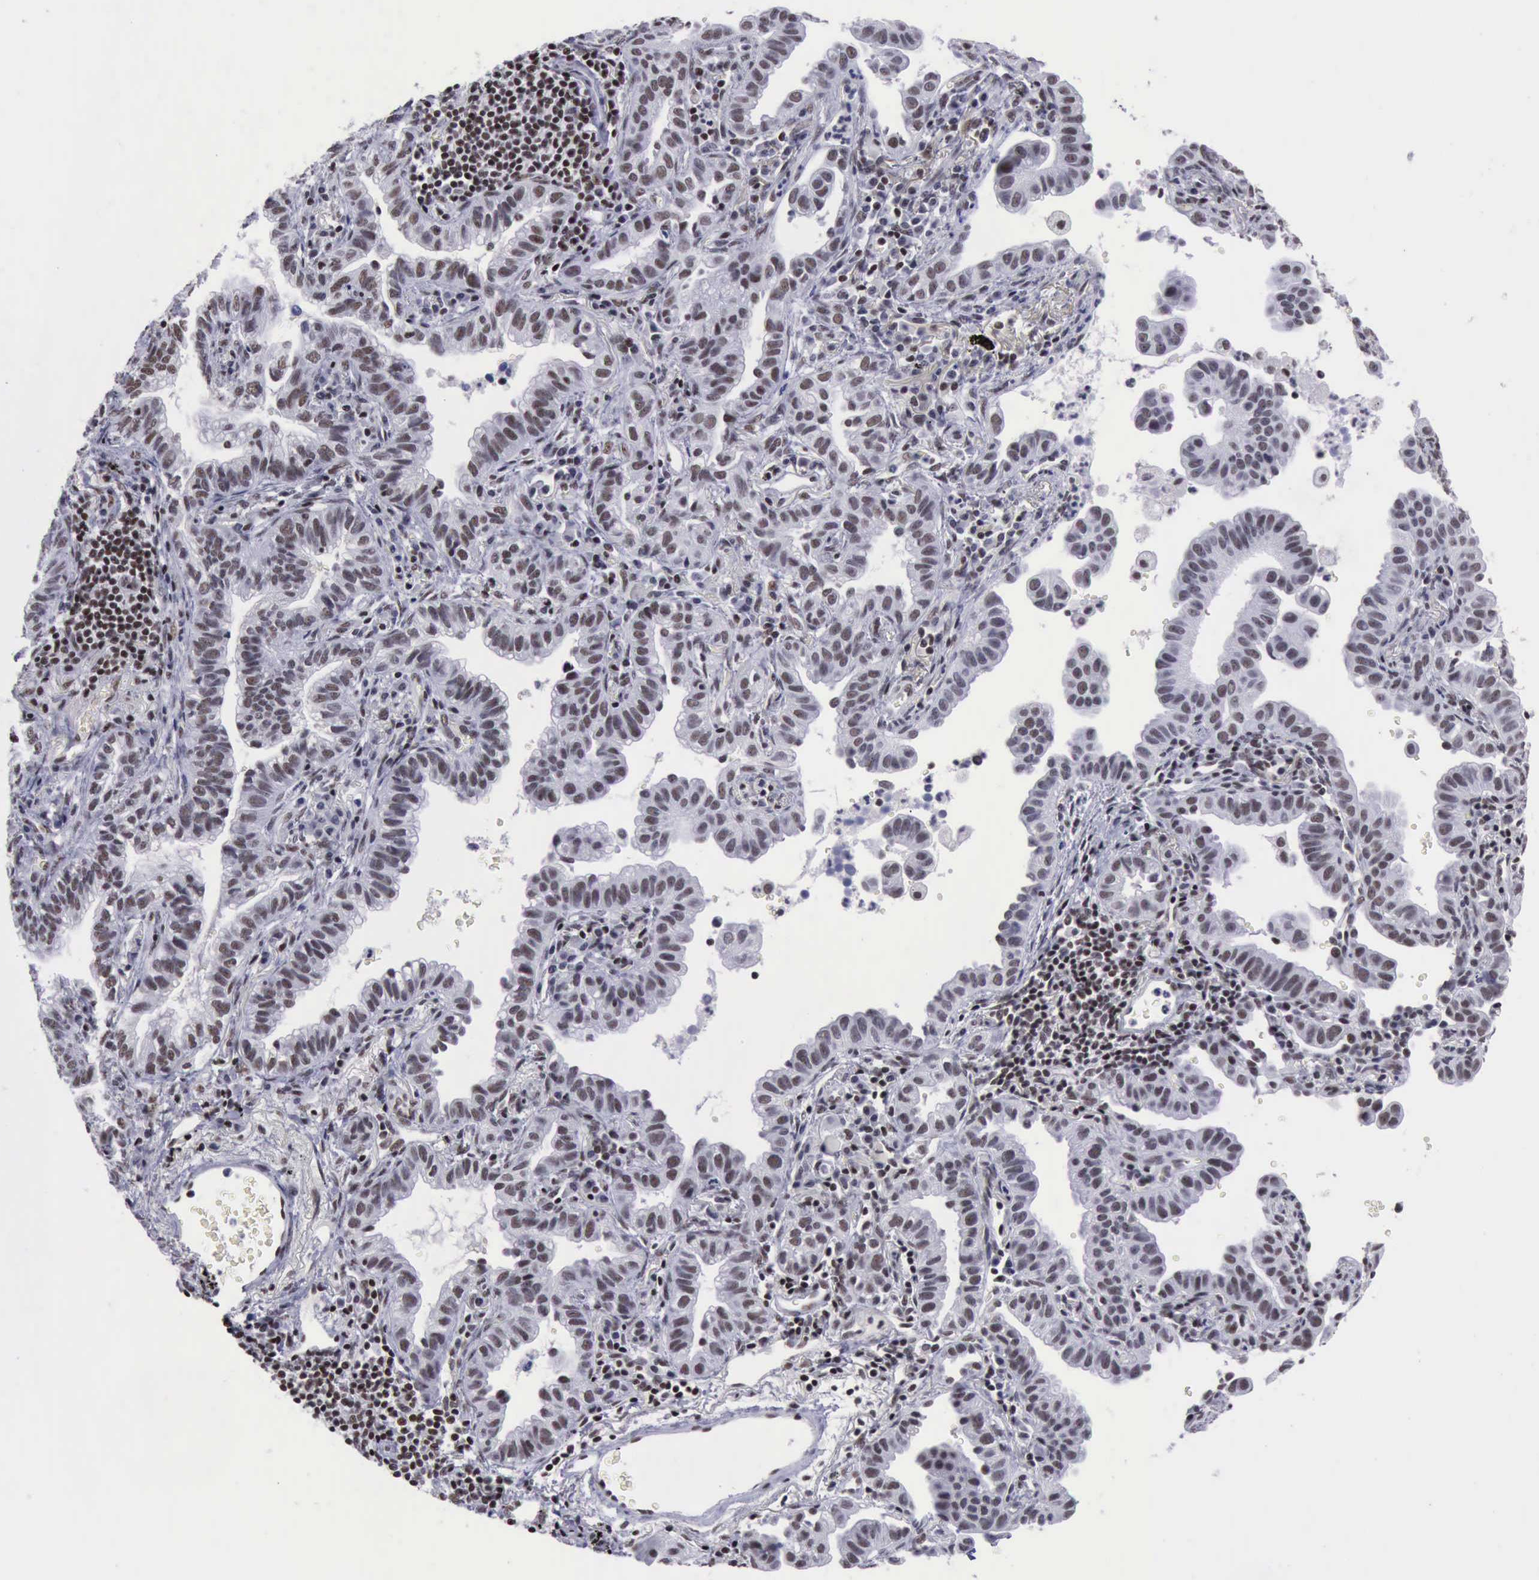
{"staining": {"intensity": "moderate", "quantity": "25%-75%", "location": "nuclear"}, "tissue": "lung cancer", "cell_type": "Tumor cells", "image_type": "cancer", "snomed": [{"axis": "morphology", "description": "Adenocarcinoma, NOS"}, {"axis": "topography", "description": "Lung"}], "caption": "Protein staining reveals moderate nuclear expression in approximately 25%-75% of tumor cells in lung cancer (adenocarcinoma). (Brightfield microscopy of DAB IHC at high magnification).", "gene": "YY1", "patient": {"sex": "female", "age": 50}}